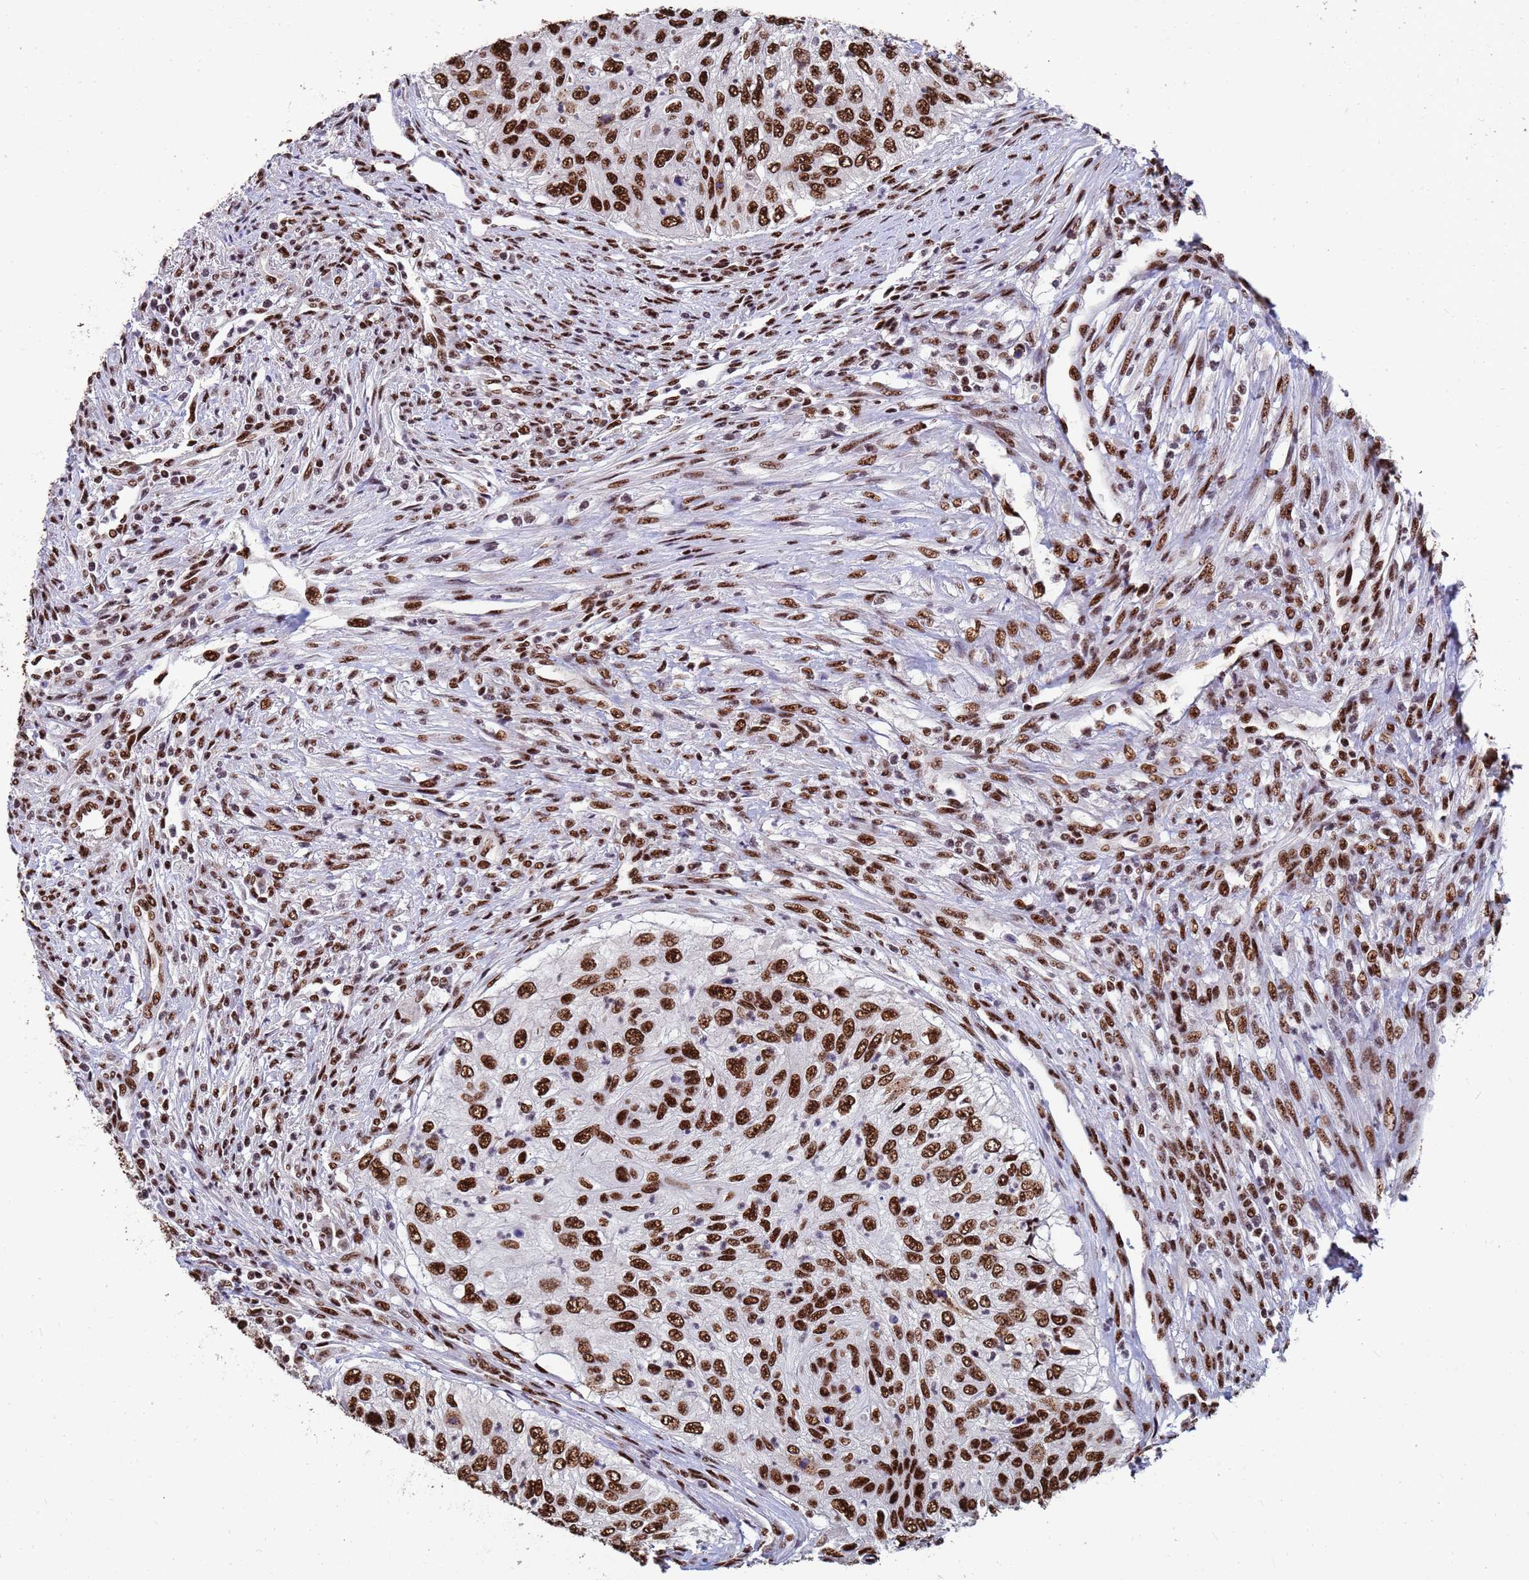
{"staining": {"intensity": "strong", "quantity": ">75%", "location": "nuclear"}, "tissue": "urothelial cancer", "cell_type": "Tumor cells", "image_type": "cancer", "snomed": [{"axis": "morphology", "description": "Urothelial carcinoma, High grade"}, {"axis": "topography", "description": "Urinary bladder"}], "caption": "IHC image of neoplastic tissue: human high-grade urothelial carcinoma stained using IHC exhibits high levels of strong protein expression localized specifically in the nuclear of tumor cells, appearing as a nuclear brown color.", "gene": "SF3B2", "patient": {"sex": "female", "age": 60}}